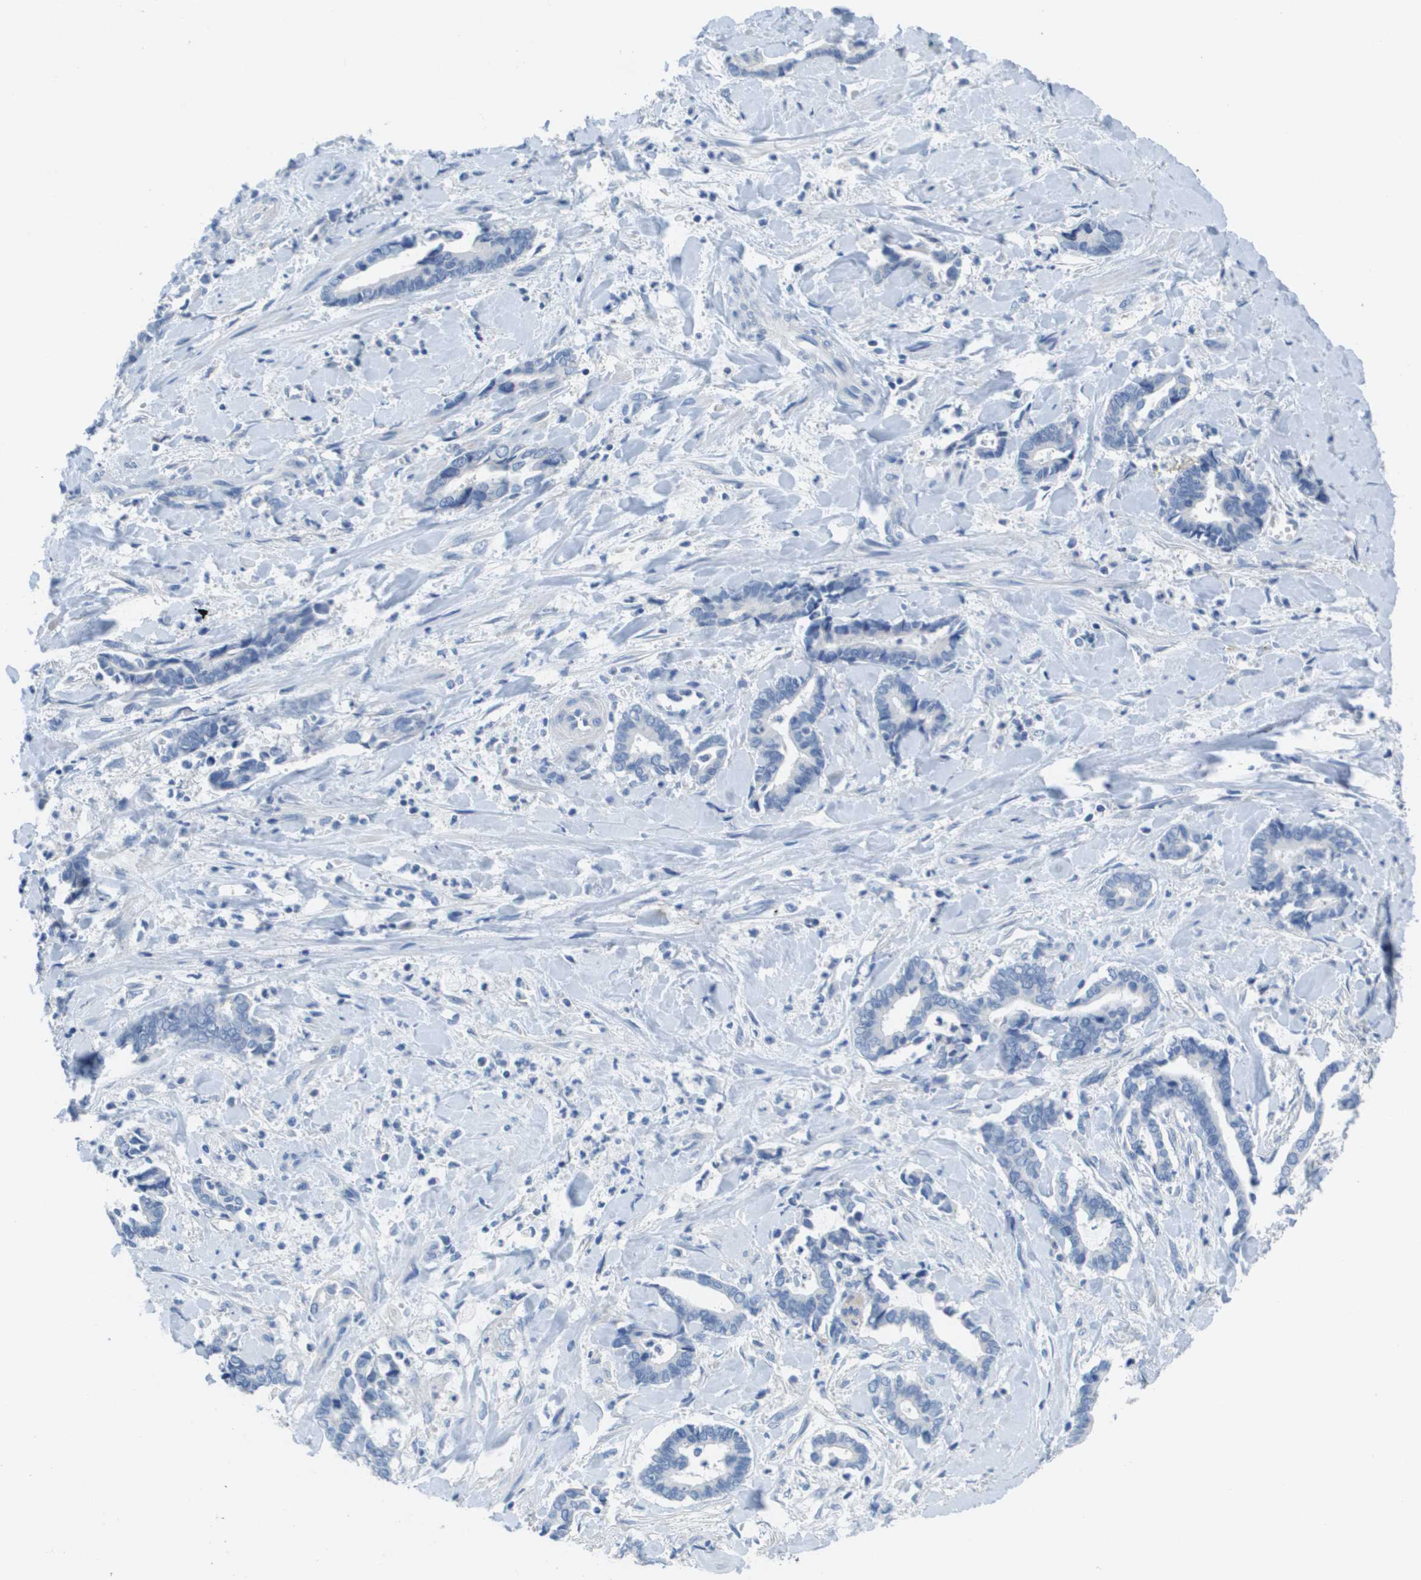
{"staining": {"intensity": "negative", "quantity": "none", "location": "none"}, "tissue": "cervical cancer", "cell_type": "Tumor cells", "image_type": "cancer", "snomed": [{"axis": "morphology", "description": "Adenocarcinoma, NOS"}, {"axis": "topography", "description": "Cervix"}], "caption": "Cervical cancer (adenocarcinoma) stained for a protein using IHC exhibits no expression tumor cells.", "gene": "NCS1", "patient": {"sex": "female", "age": 44}}